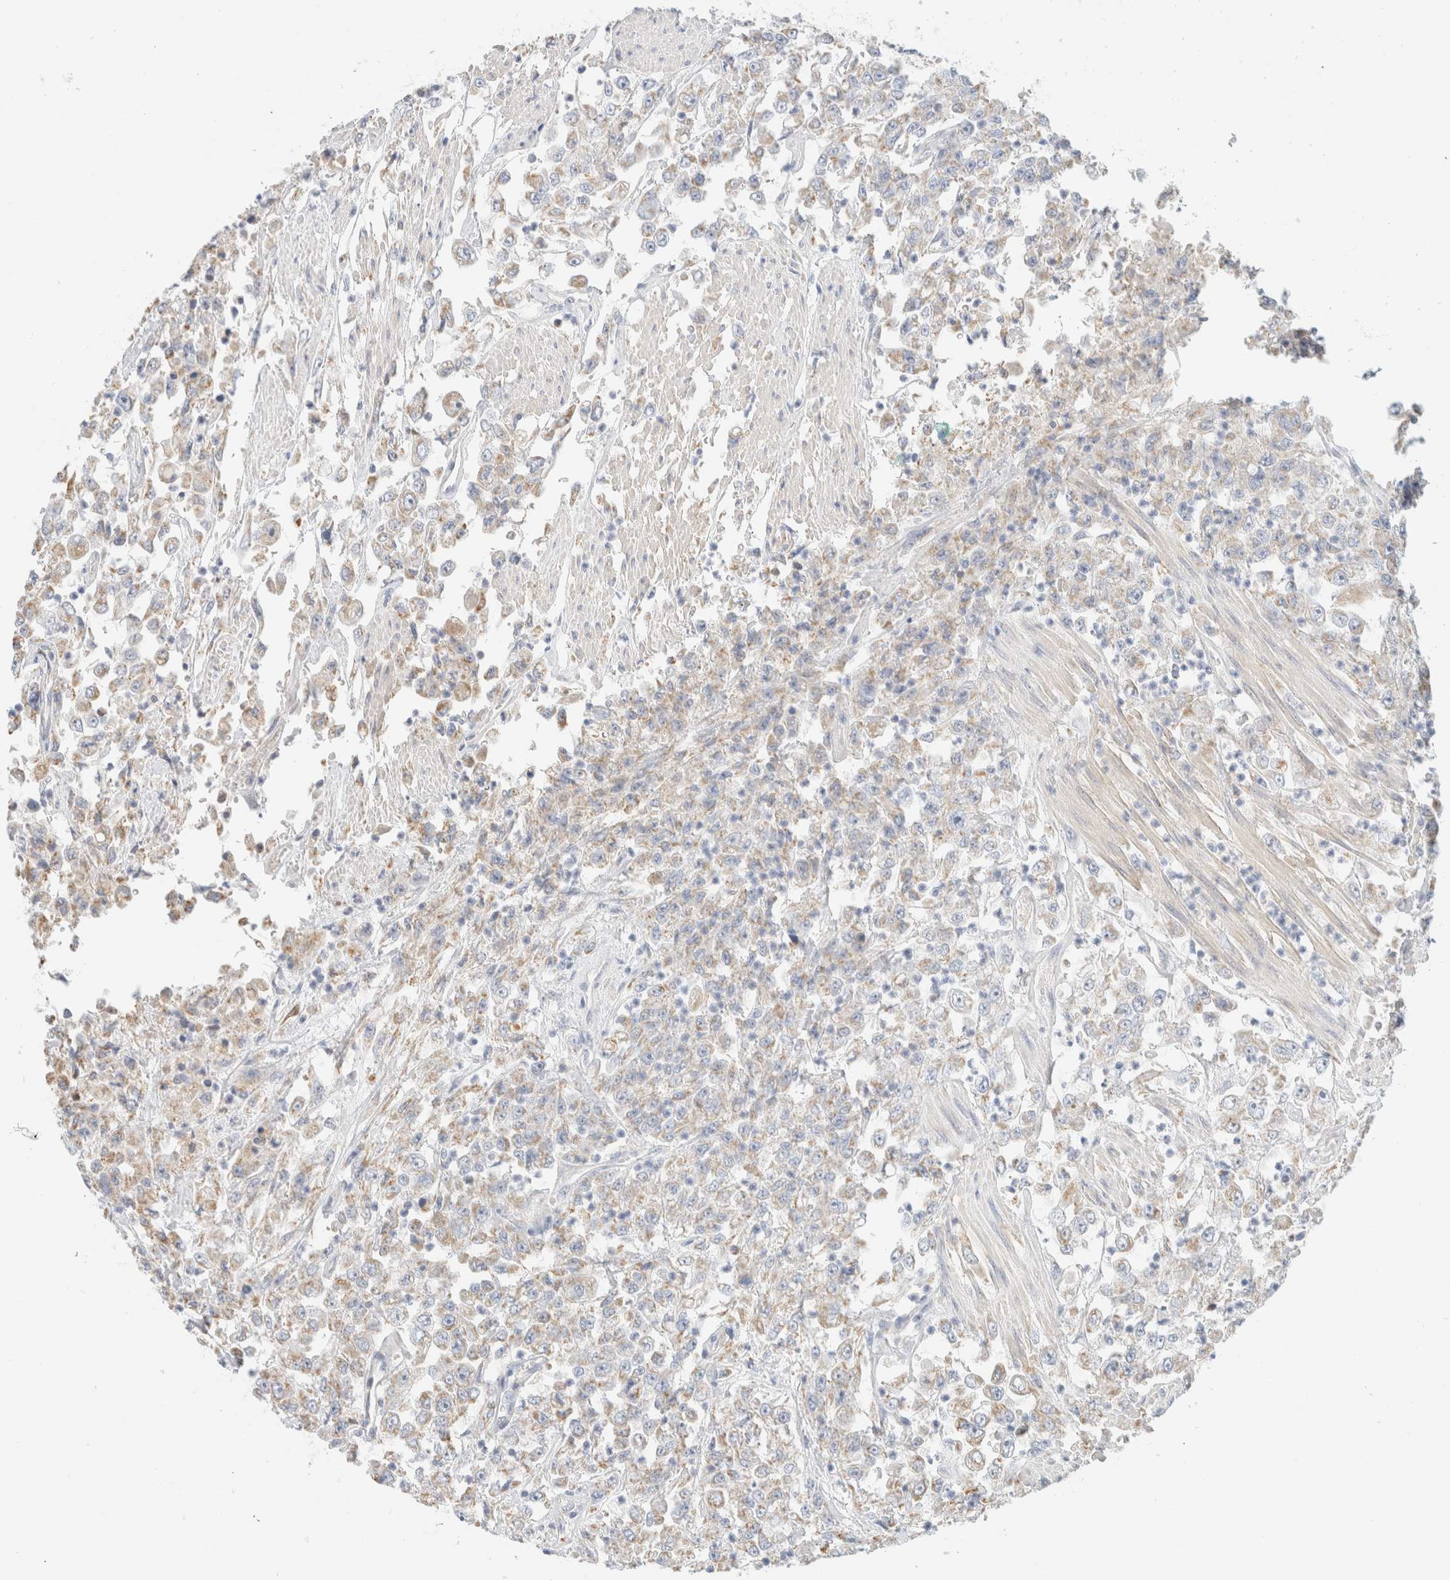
{"staining": {"intensity": "weak", "quantity": "25%-75%", "location": "cytoplasmic/membranous"}, "tissue": "urothelial cancer", "cell_type": "Tumor cells", "image_type": "cancer", "snomed": [{"axis": "morphology", "description": "Urothelial carcinoma, High grade"}, {"axis": "topography", "description": "Urinary bladder"}], "caption": "Immunohistochemistry of human urothelial cancer exhibits low levels of weak cytoplasmic/membranous positivity in about 25%-75% of tumor cells.", "gene": "HDHD3", "patient": {"sex": "male", "age": 46}}